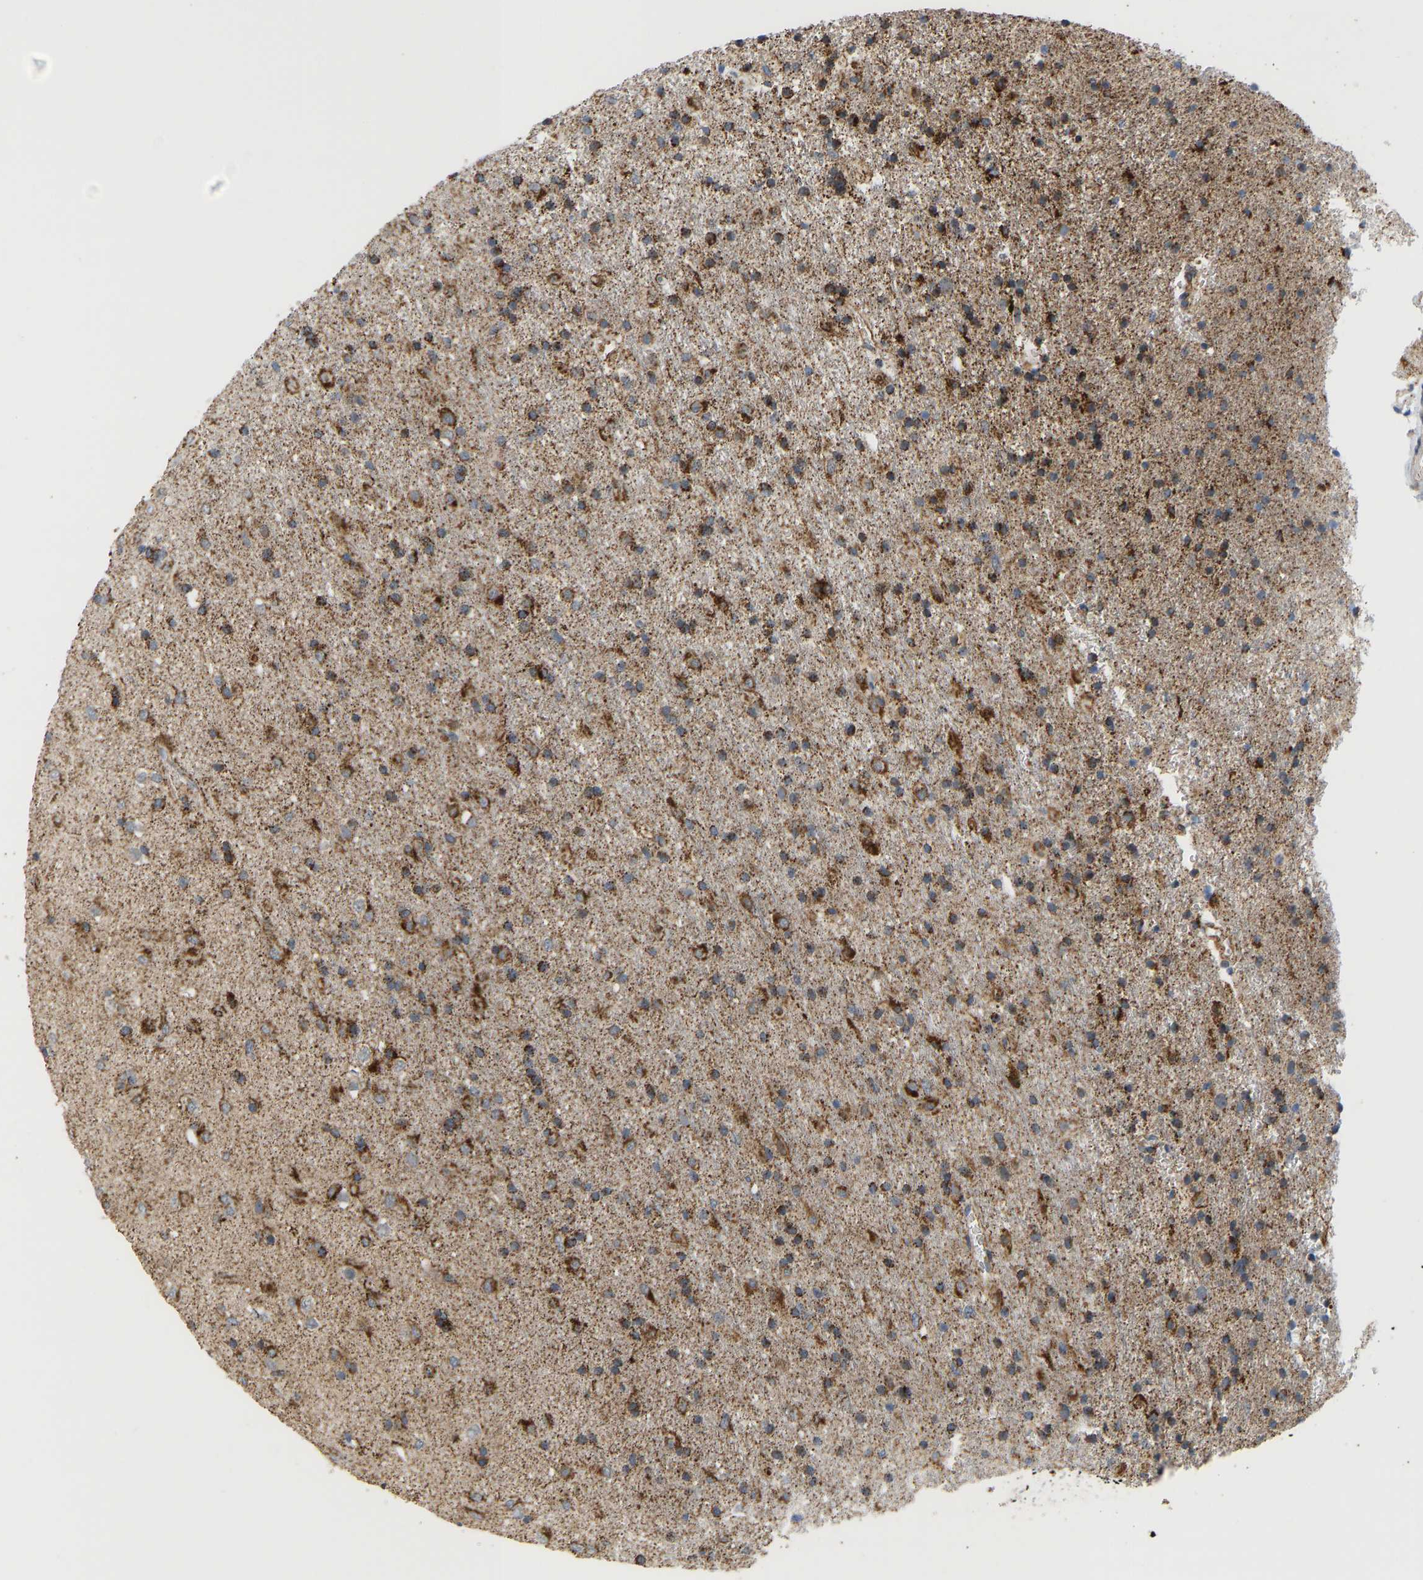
{"staining": {"intensity": "strong", "quantity": ">75%", "location": "cytoplasmic/membranous"}, "tissue": "glioma", "cell_type": "Tumor cells", "image_type": "cancer", "snomed": [{"axis": "morphology", "description": "Glioma, malignant, Low grade"}, {"axis": "topography", "description": "Brain"}], "caption": "Human low-grade glioma (malignant) stained with a protein marker demonstrates strong staining in tumor cells.", "gene": "GPSM2", "patient": {"sex": "male", "age": 65}}